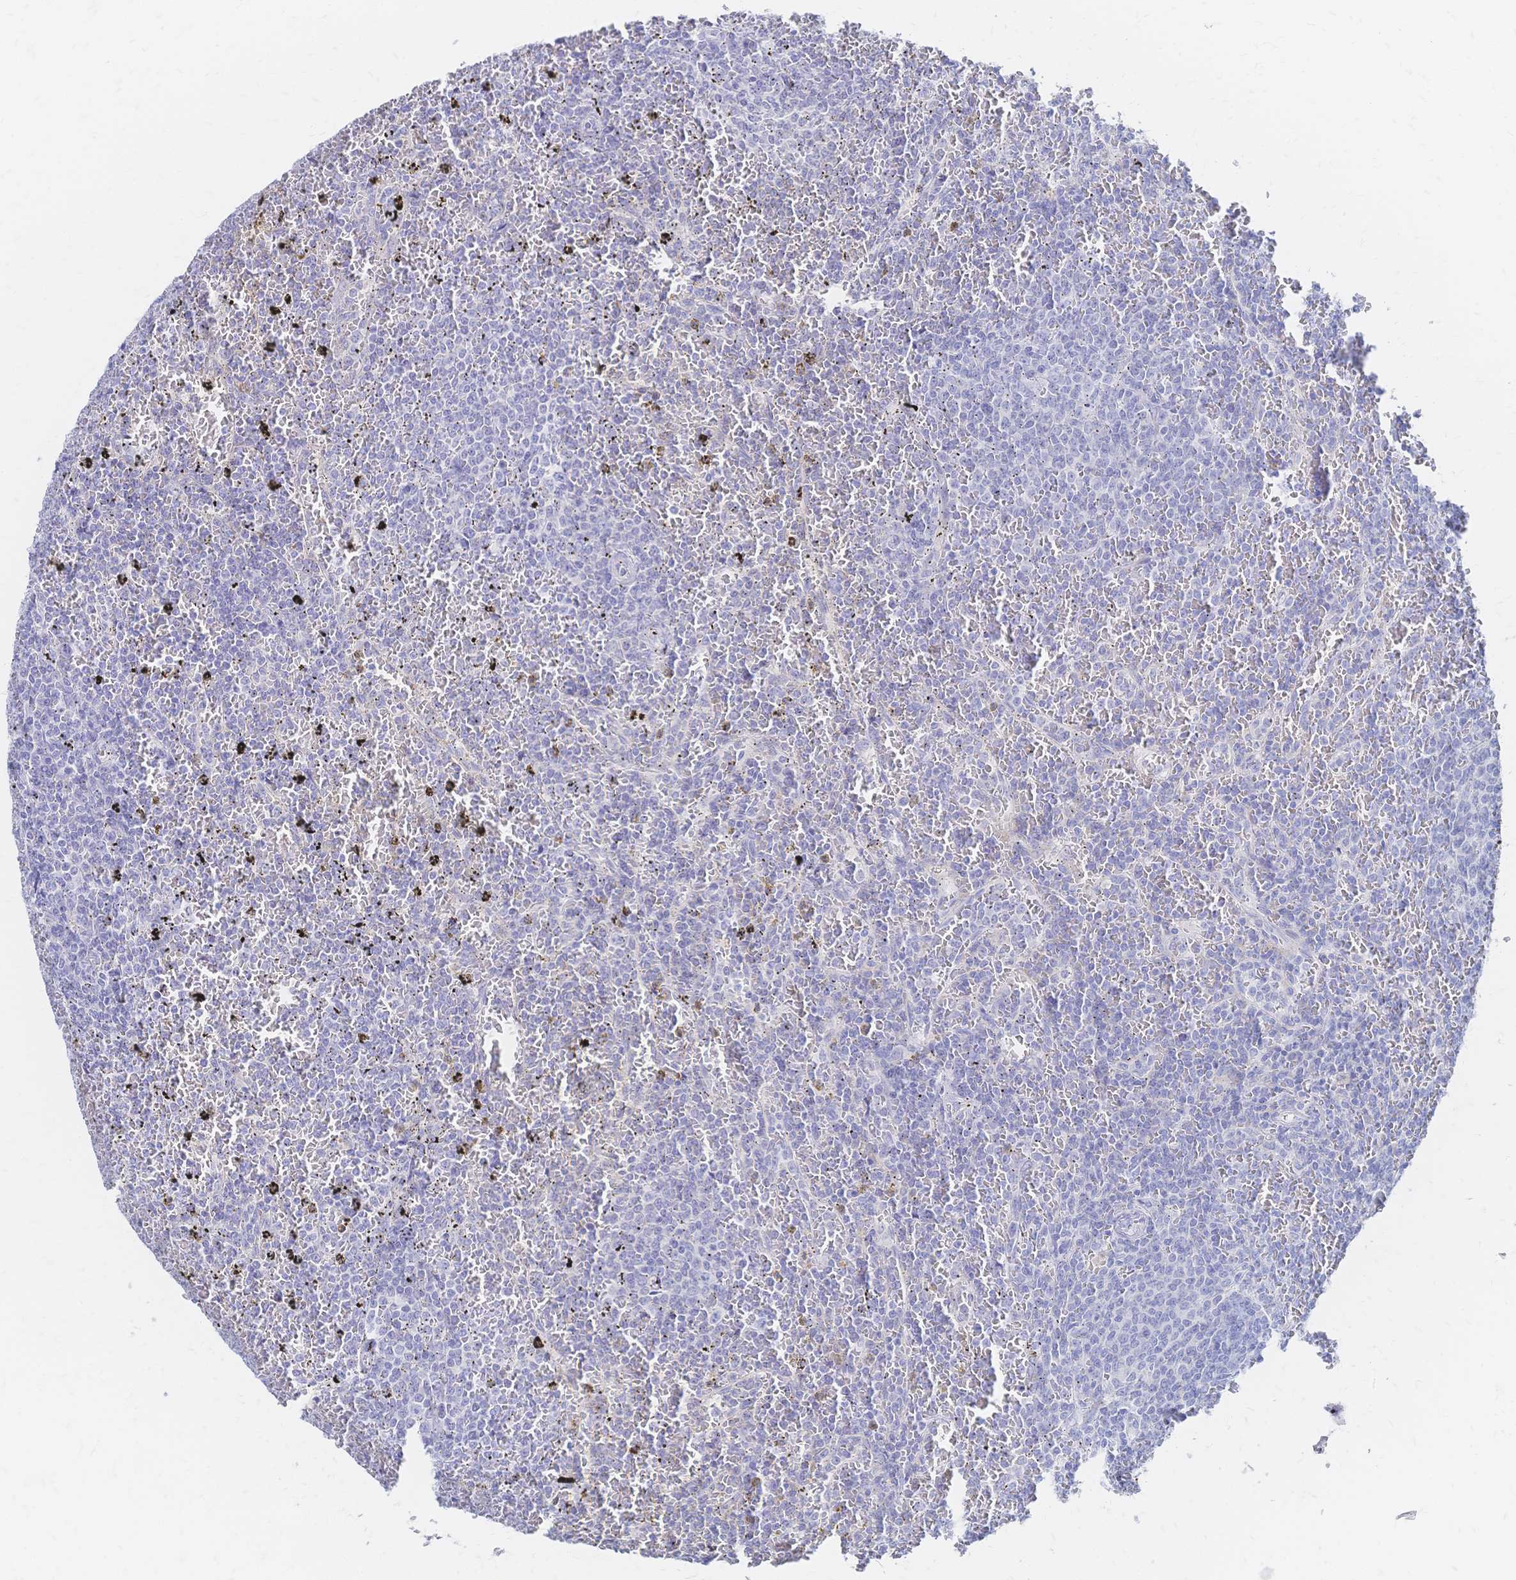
{"staining": {"intensity": "negative", "quantity": "none", "location": "none"}, "tissue": "lymphoma", "cell_type": "Tumor cells", "image_type": "cancer", "snomed": [{"axis": "morphology", "description": "Malignant lymphoma, non-Hodgkin's type, Low grade"}, {"axis": "topography", "description": "Spleen"}], "caption": "Tumor cells are negative for brown protein staining in lymphoma. (Brightfield microscopy of DAB IHC at high magnification).", "gene": "SLC5A1", "patient": {"sex": "female", "age": 77}}